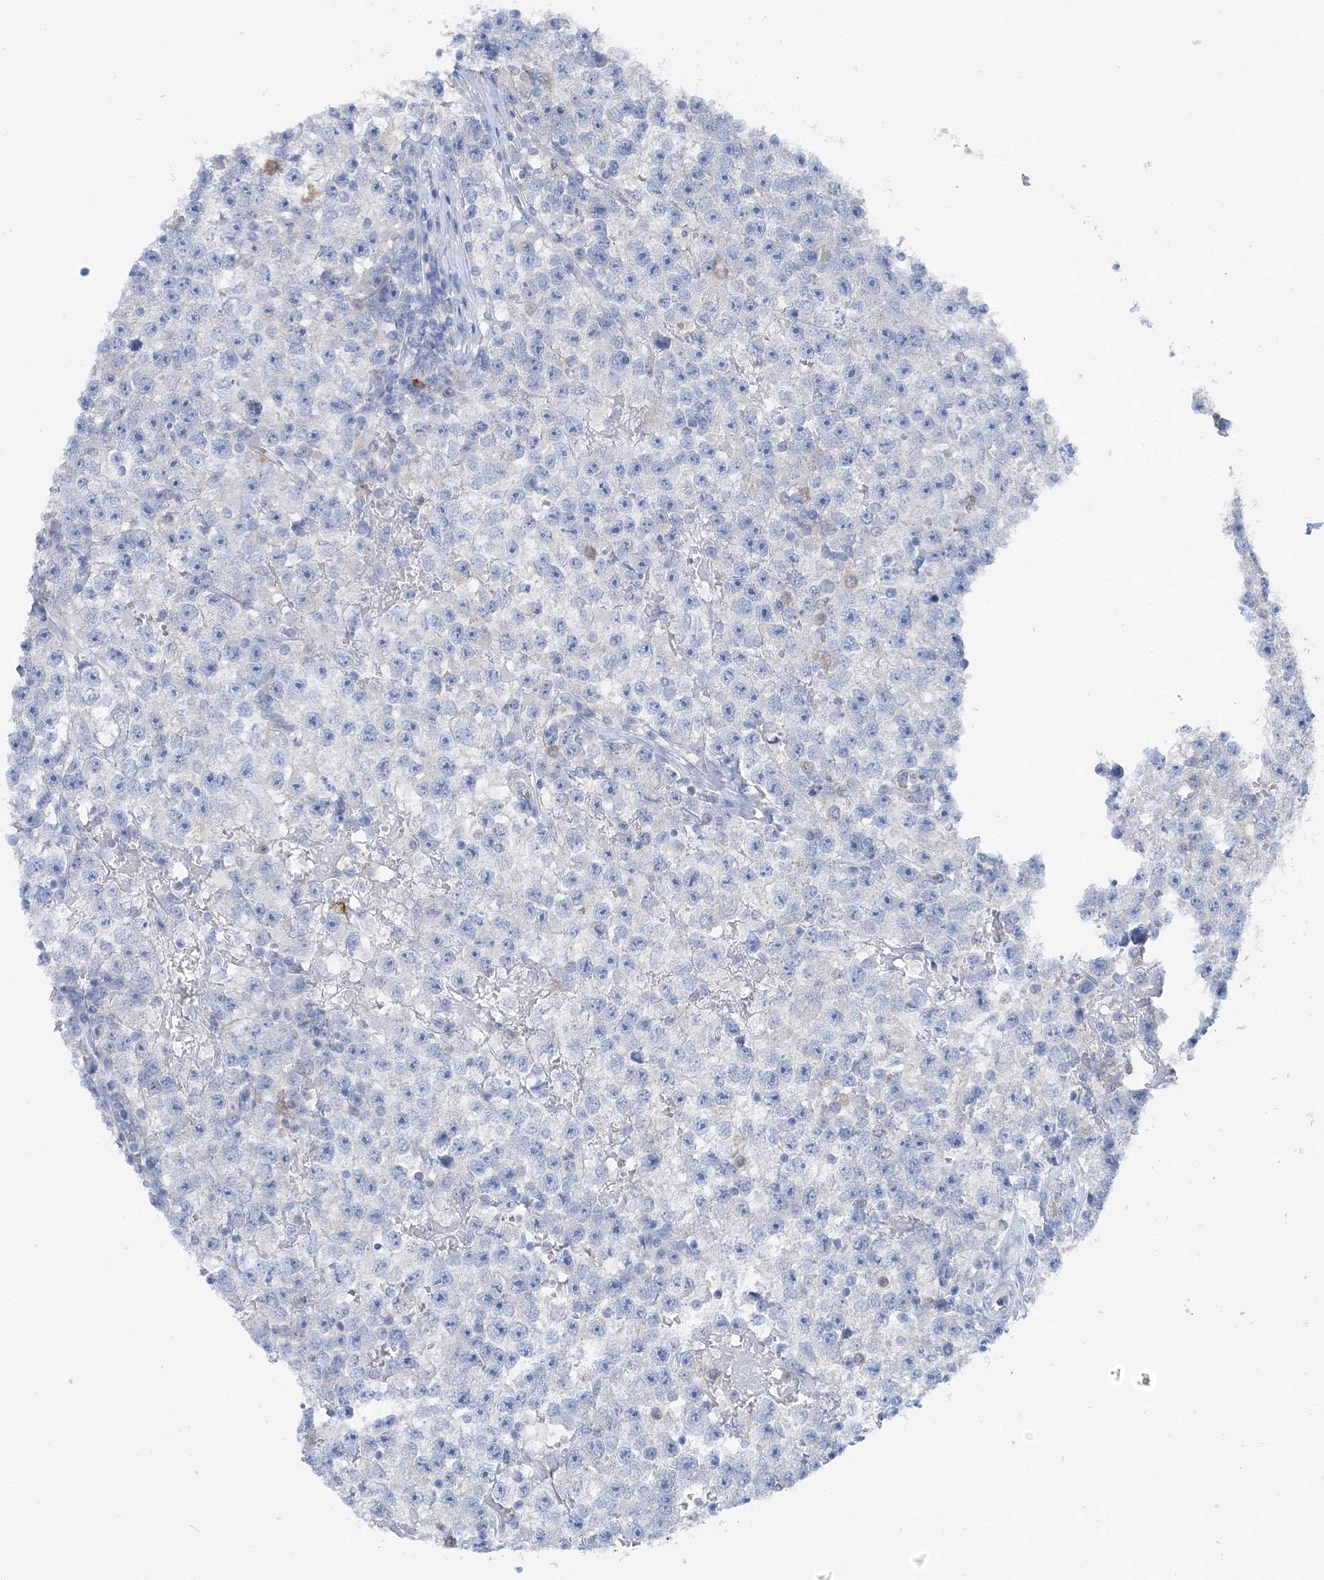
{"staining": {"intensity": "negative", "quantity": "none", "location": "none"}, "tissue": "testis cancer", "cell_type": "Tumor cells", "image_type": "cancer", "snomed": [{"axis": "morphology", "description": "Seminoma, NOS"}, {"axis": "topography", "description": "Testis"}], "caption": "Immunohistochemistry (IHC) image of neoplastic tissue: human testis seminoma stained with DAB shows no significant protein positivity in tumor cells.", "gene": "HMGCS1", "patient": {"sex": "male", "age": 22}}